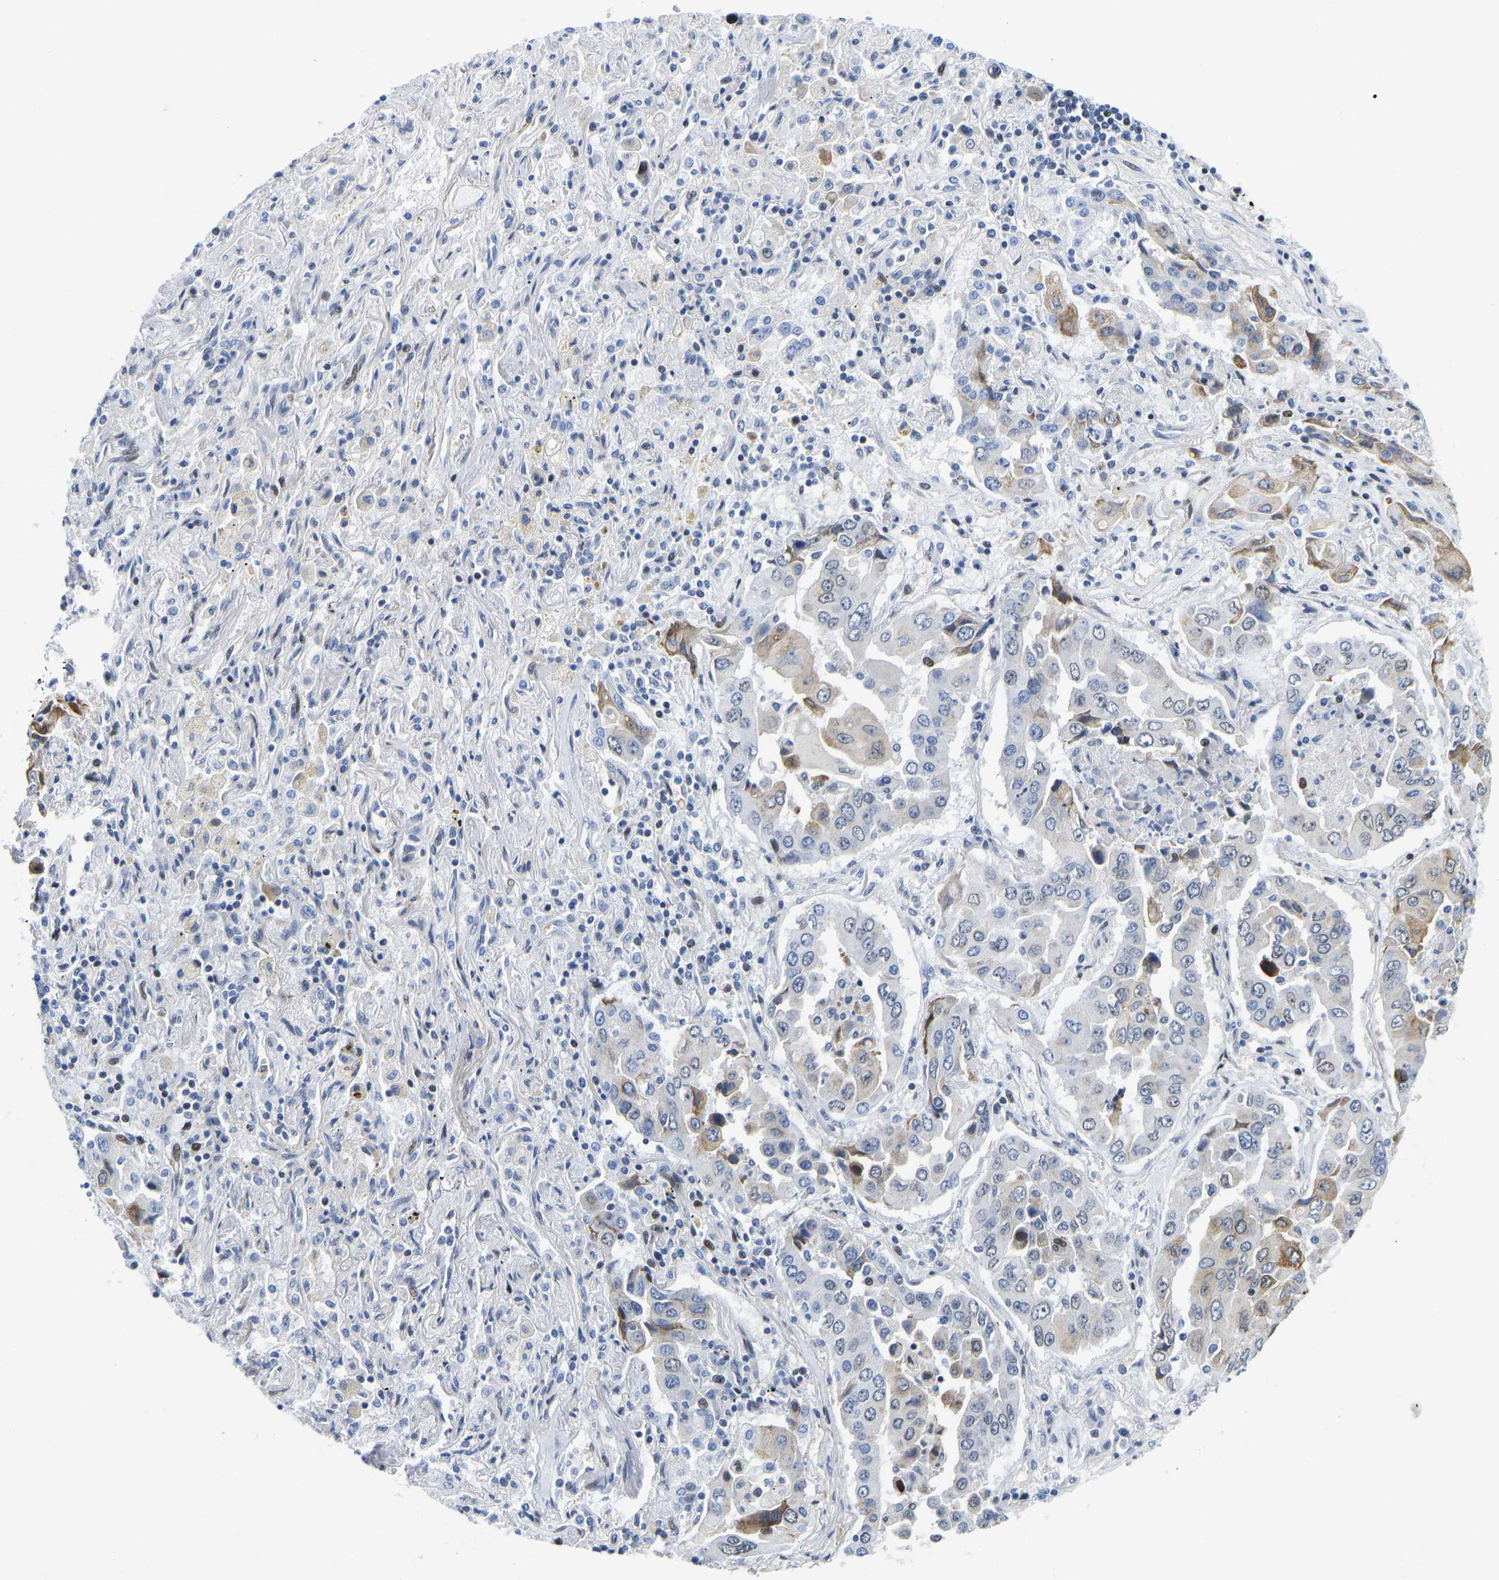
{"staining": {"intensity": "moderate", "quantity": "<25%", "location": "cytoplasmic/membranous"}, "tissue": "lung cancer", "cell_type": "Tumor cells", "image_type": "cancer", "snomed": [{"axis": "morphology", "description": "Adenocarcinoma, NOS"}, {"axis": "topography", "description": "Lung"}], "caption": "High-power microscopy captured an immunohistochemistry photomicrograph of adenocarcinoma (lung), revealing moderate cytoplasmic/membranous positivity in approximately <25% of tumor cells.", "gene": "HDAC5", "patient": {"sex": "female", "age": 65}}